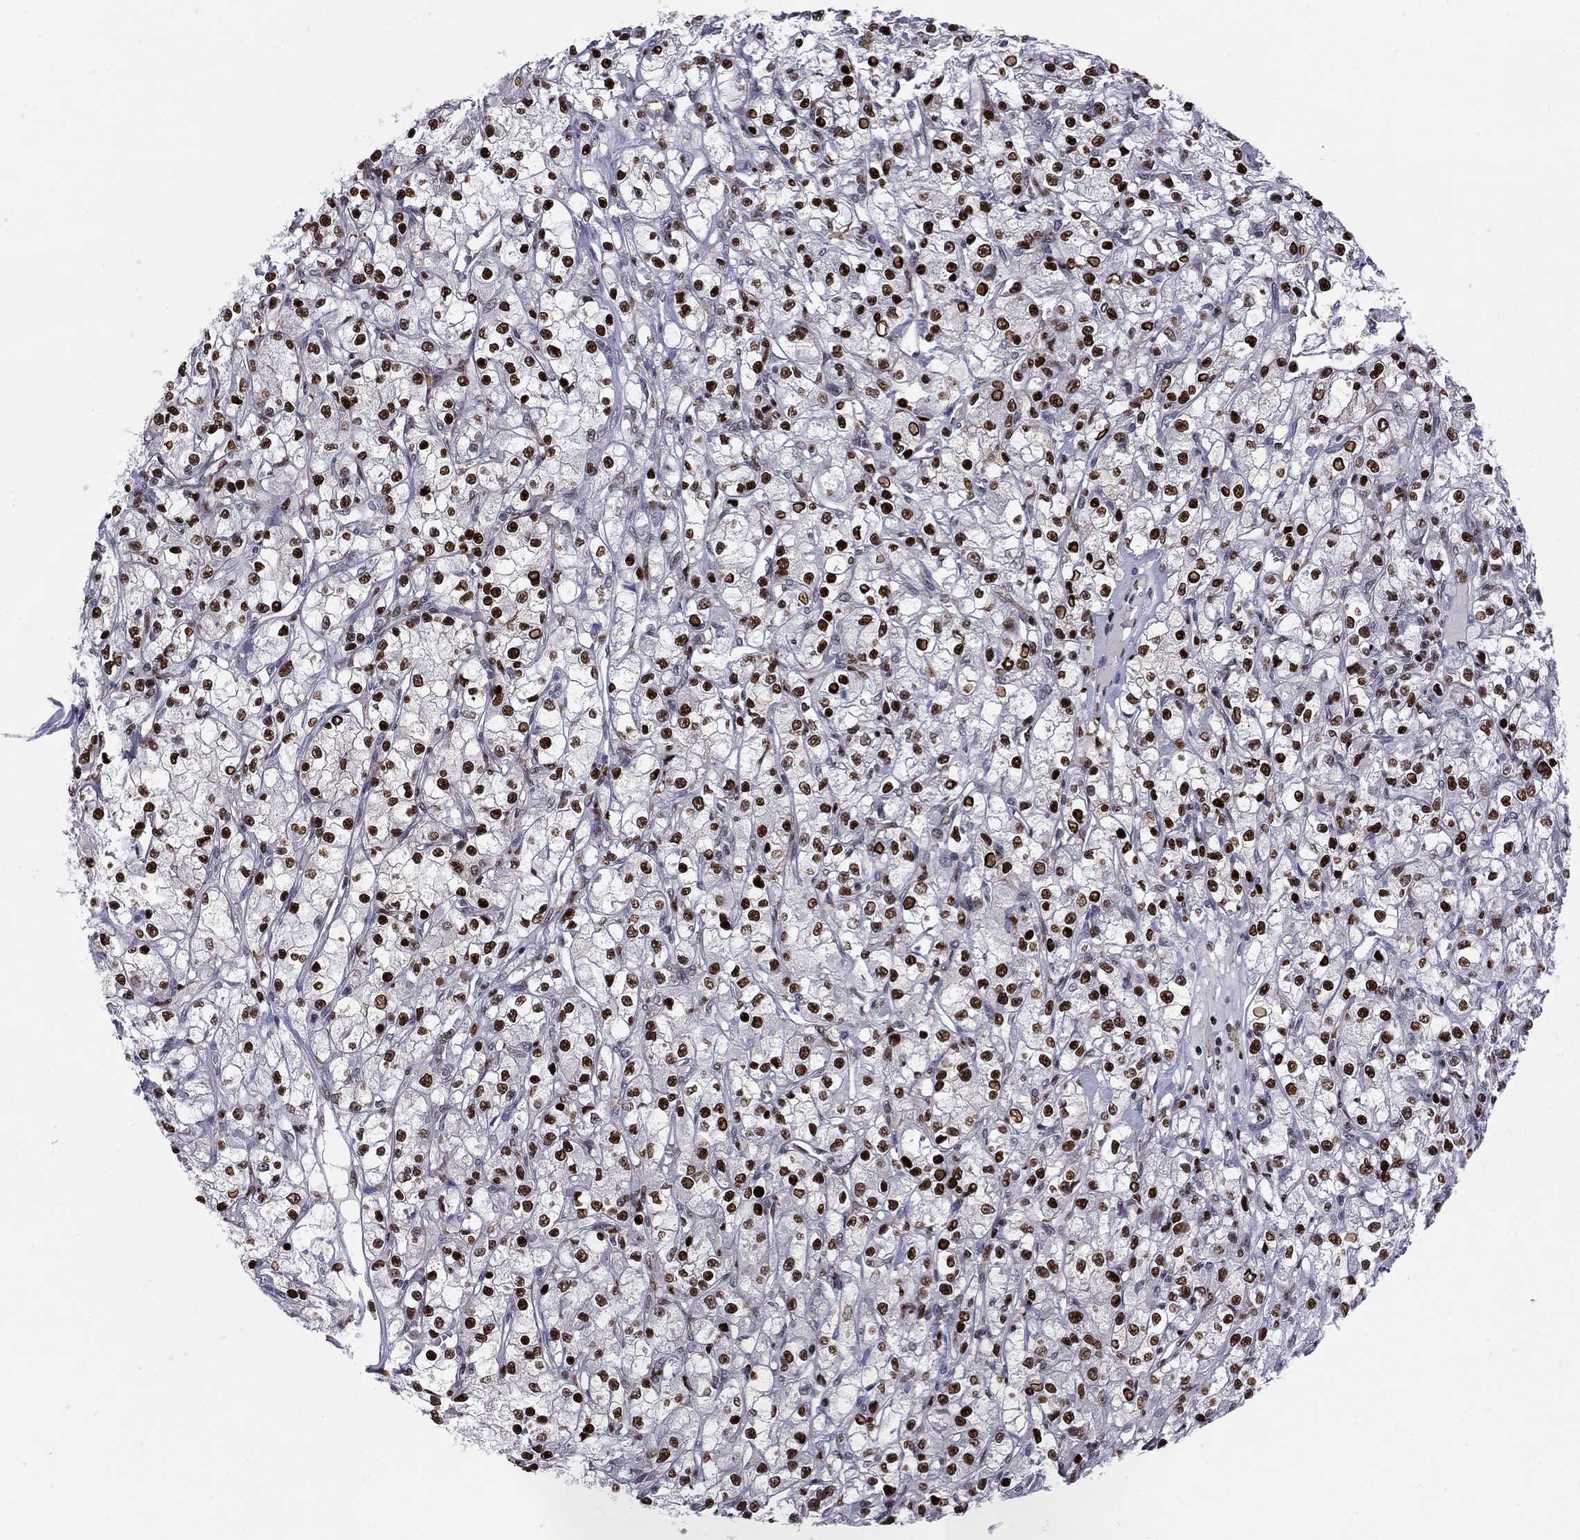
{"staining": {"intensity": "strong", "quantity": ">75%", "location": "nuclear"}, "tissue": "renal cancer", "cell_type": "Tumor cells", "image_type": "cancer", "snomed": [{"axis": "morphology", "description": "Adenocarcinoma, NOS"}, {"axis": "topography", "description": "Kidney"}], "caption": "Renal cancer stained for a protein (brown) reveals strong nuclear positive positivity in approximately >75% of tumor cells.", "gene": "PCGF3", "patient": {"sex": "female", "age": 59}}